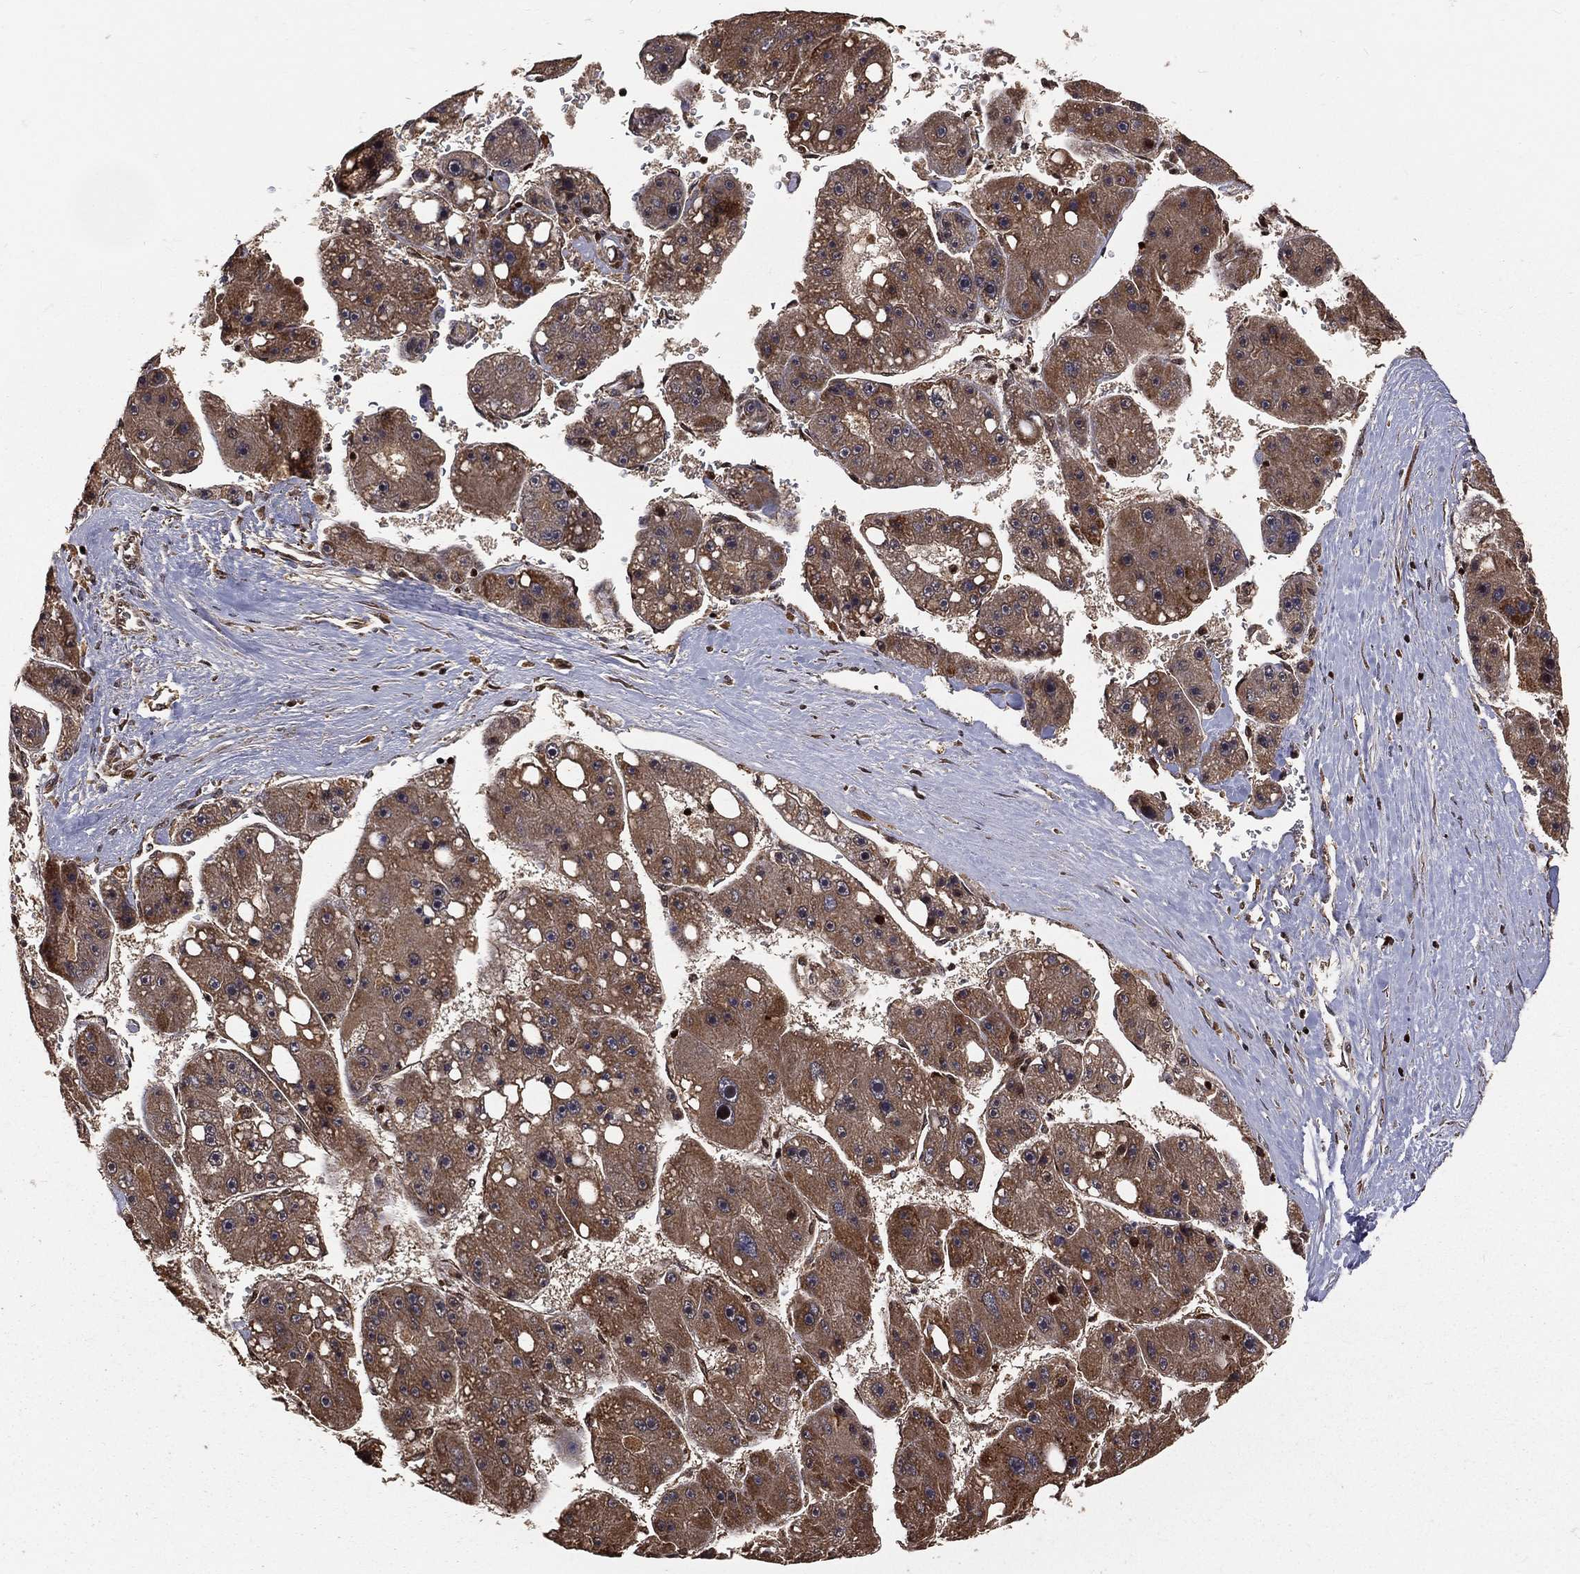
{"staining": {"intensity": "moderate", "quantity": "25%-75%", "location": "cytoplasmic/membranous"}, "tissue": "liver cancer", "cell_type": "Tumor cells", "image_type": "cancer", "snomed": [{"axis": "morphology", "description": "Carcinoma, Hepatocellular, NOS"}, {"axis": "topography", "description": "Liver"}], "caption": "Immunohistochemistry image of neoplastic tissue: human liver cancer stained using IHC reveals medium levels of moderate protein expression localized specifically in the cytoplasmic/membranous of tumor cells, appearing as a cytoplasmic/membranous brown color.", "gene": "MAPK1", "patient": {"sex": "female", "age": 61}}